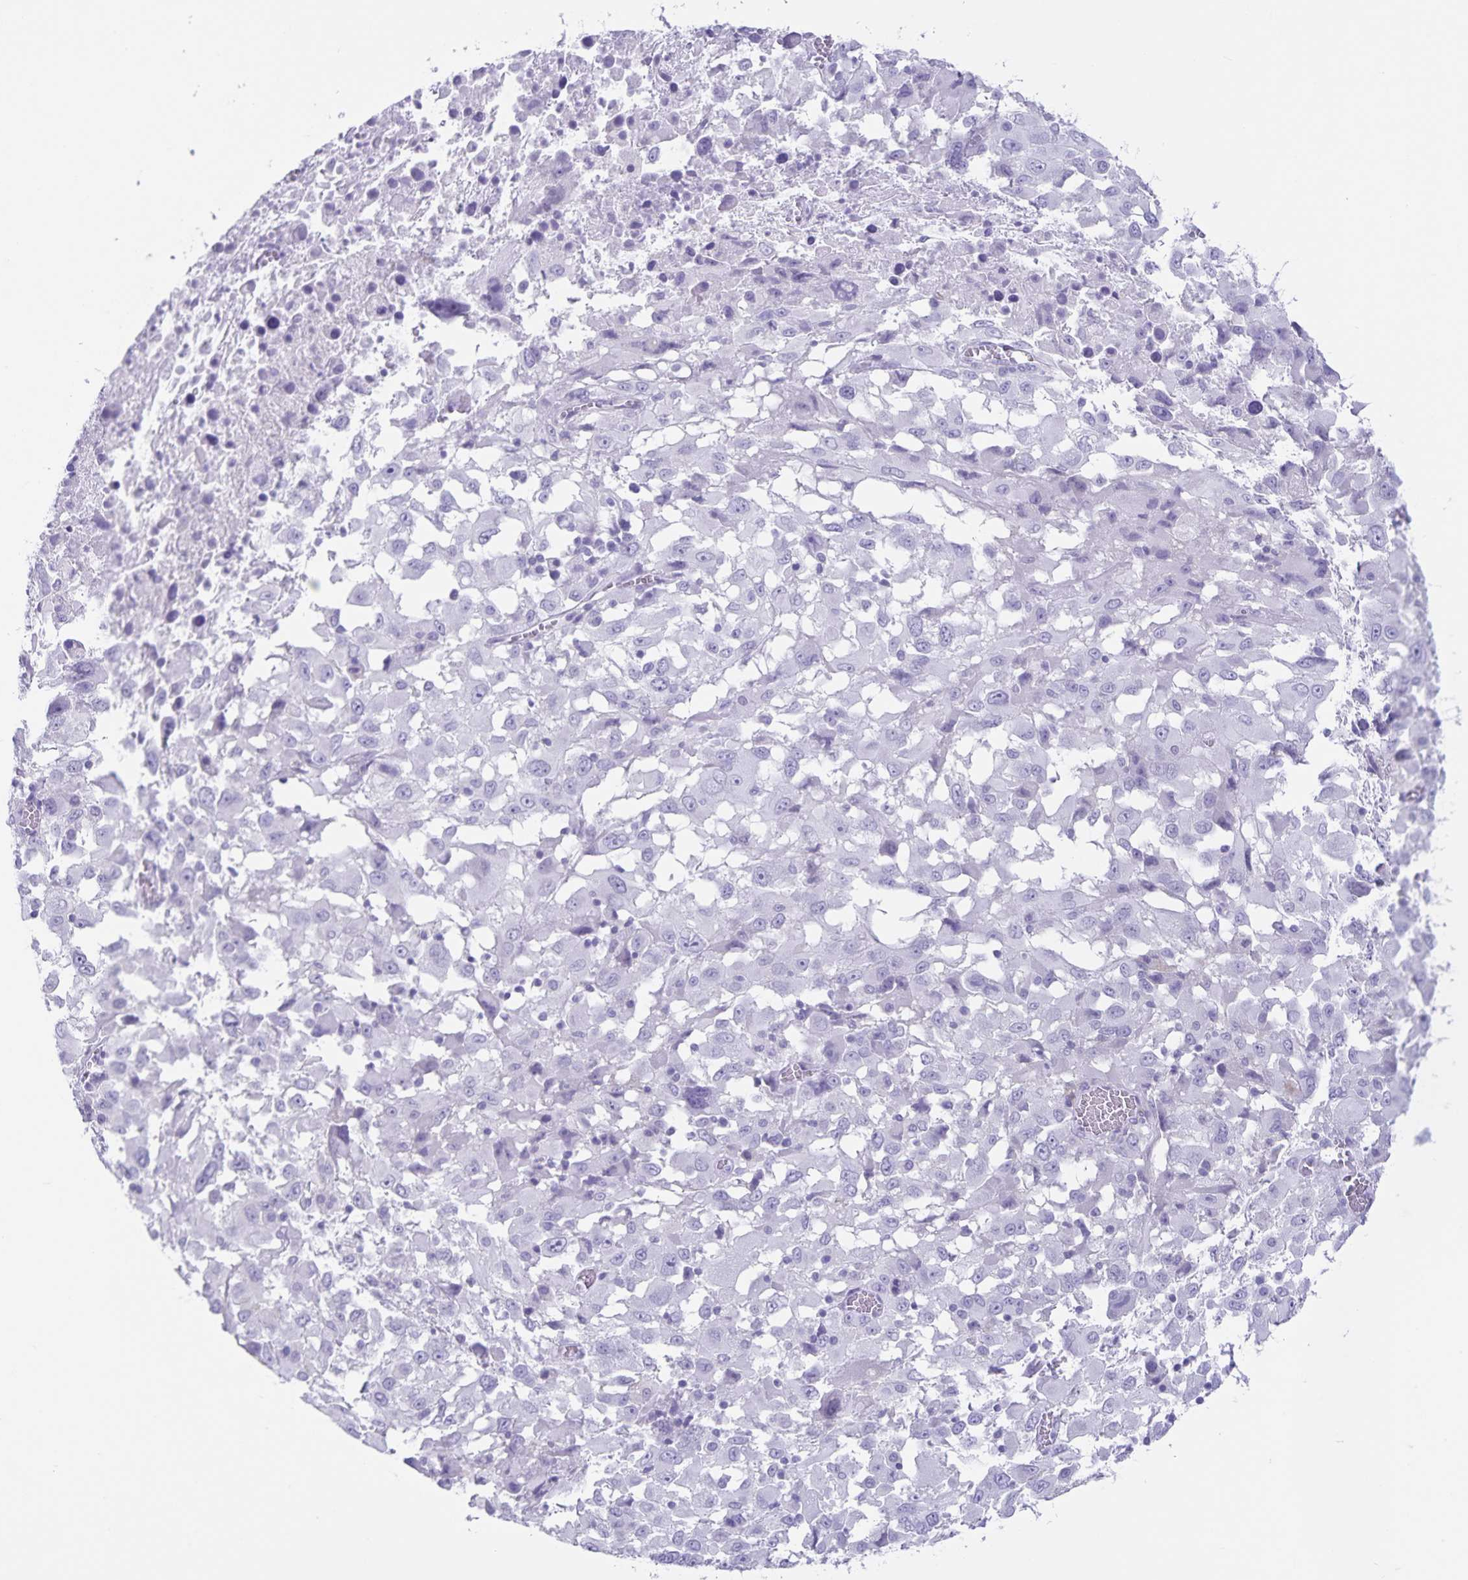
{"staining": {"intensity": "negative", "quantity": "none", "location": "none"}, "tissue": "melanoma", "cell_type": "Tumor cells", "image_type": "cancer", "snomed": [{"axis": "morphology", "description": "Malignant melanoma, Metastatic site"}, {"axis": "topography", "description": "Soft tissue"}], "caption": "The image shows no staining of tumor cells in melanoma.", "gene": "C11orf42", "patient": {"sex": "male", "age": 50}}